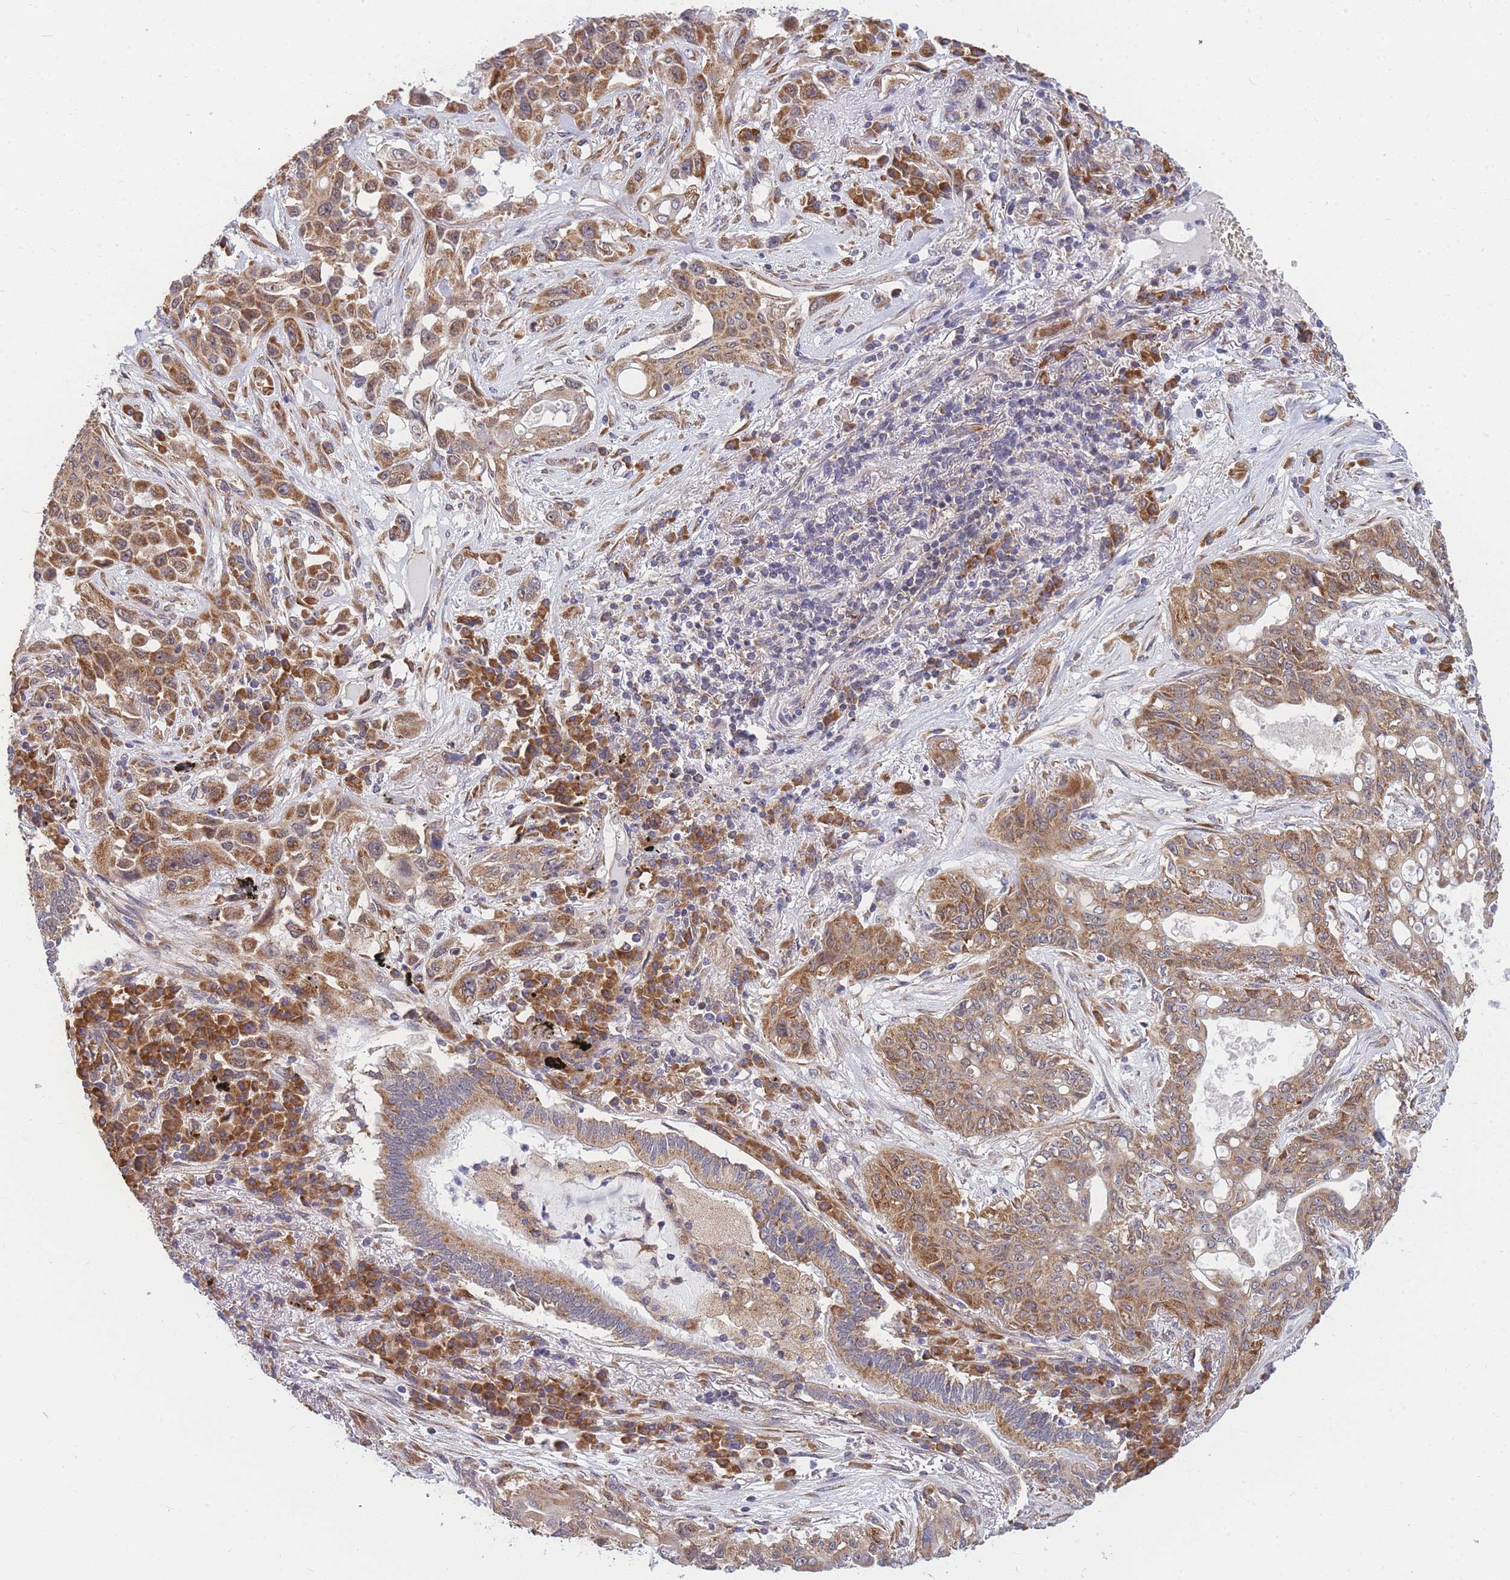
{"staining": {"intensity": "moderate", "quantity": ">75%", "location": "cytoplasmic/membranous"}, "tissue": "lung cancer", "cell_type": "Tumor cells", "image_type": "cancer", "snomed": [{"axis": "morphology", "description": "Squamous cell carcinoma, NOS"}, {"axis": "topography", "description": "Lung"}], "caption": "An image of lung cancer (squamous cell carcinoma) stained for a protein demonstrates moderate cytoplasmic/membranous brown staining in tumor cells. Using DAB (3,3'-diaminobenzidine) (brown) and hematoxylin (blue) stains, captured at high magnification using brightfield microscopy.", "gene": "MRPL23", "patient": {"sex": "female", "age": 70}}